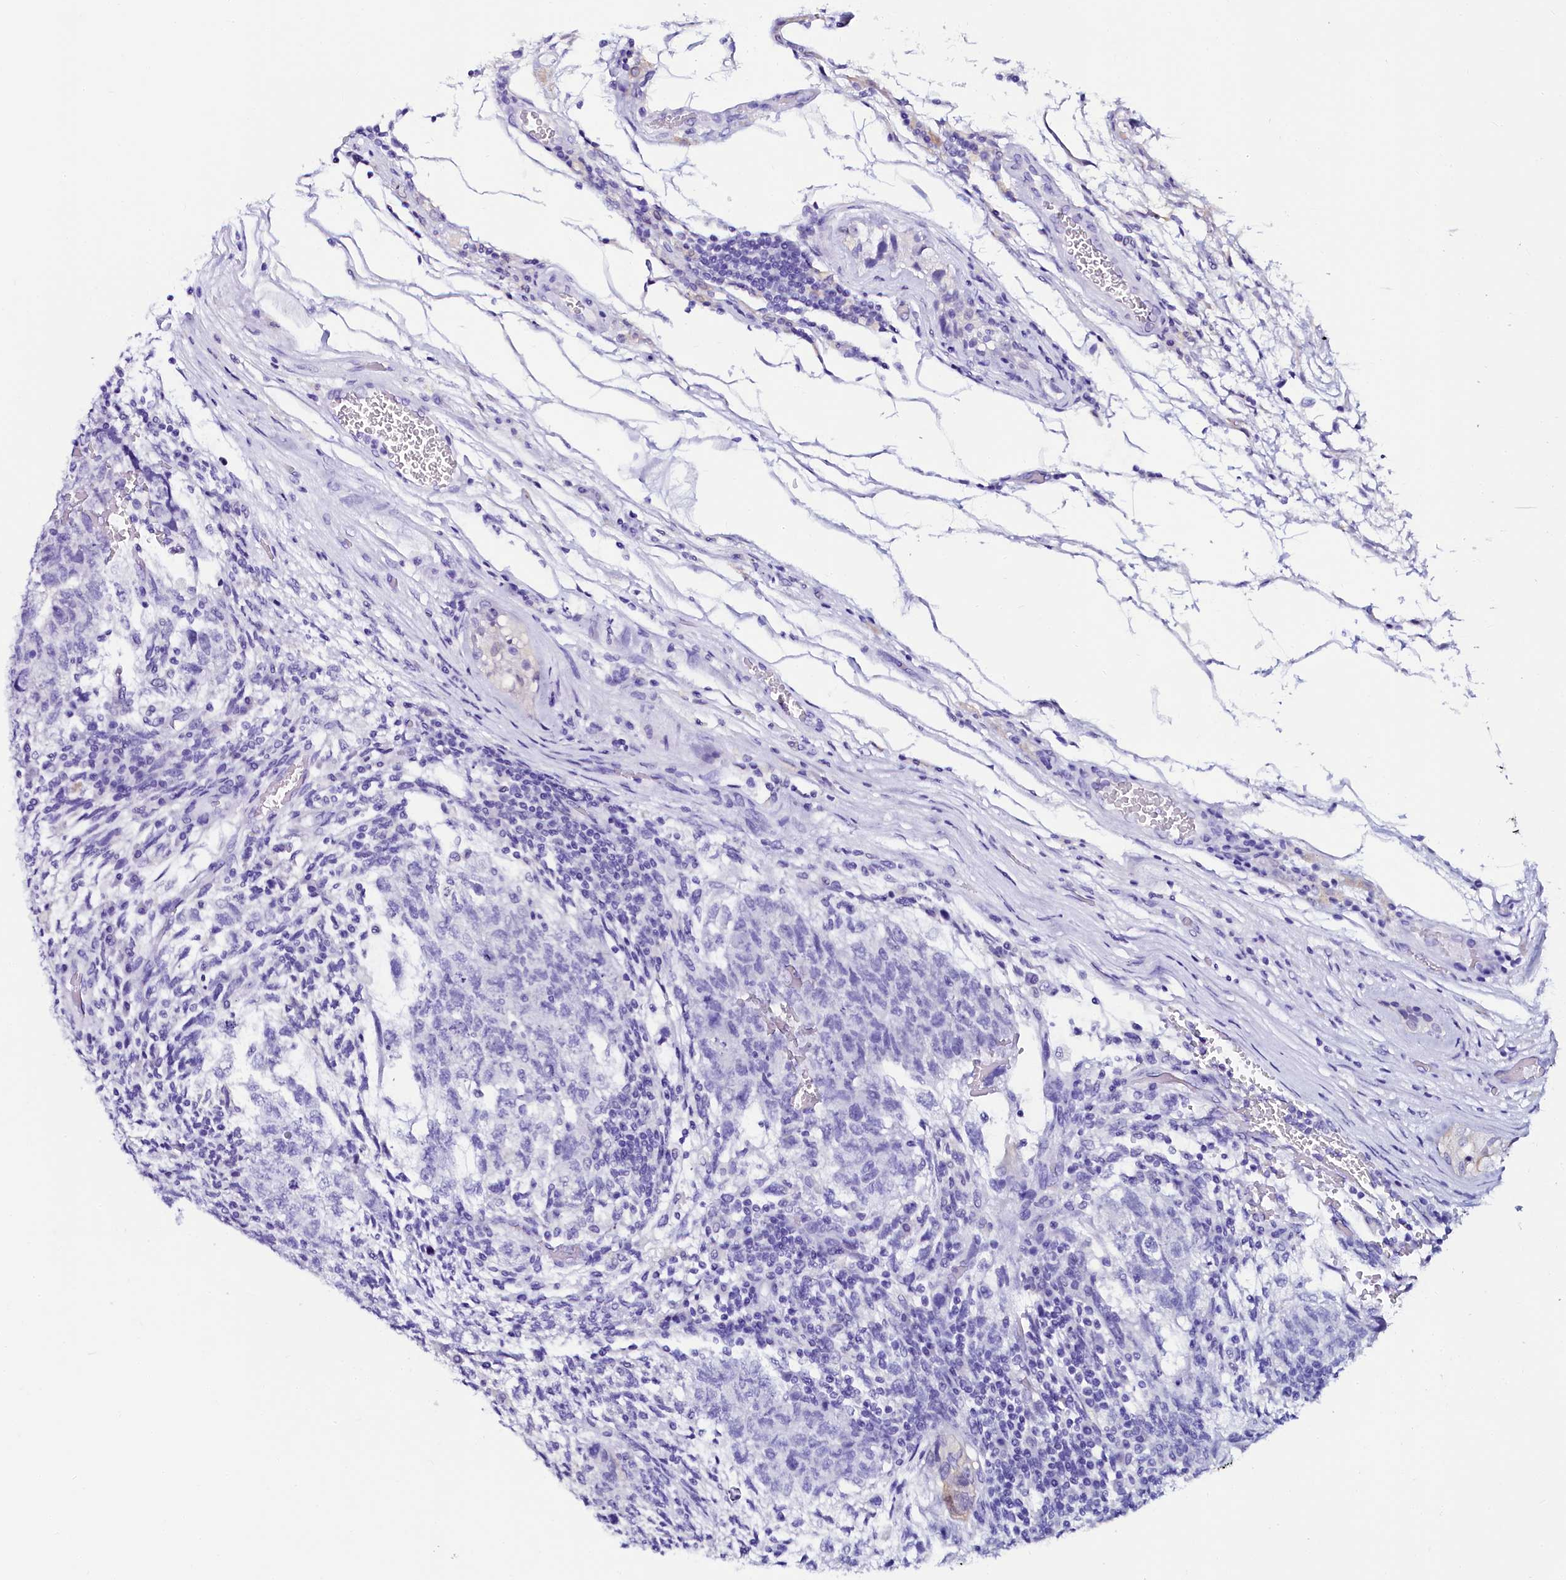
{"staining": {"intensity": "negative", "quantity": "none", "location": "none"}, "tissue": "testis cancer", "cell_type": "Tumor cells", "image_type": "cancer", "snomed": [{"axis": "morphology", "description": "Normal tissue, NOS"}, {"axis": "morphology", "description": "Carcinoma, Embryonal, NOS"}, {"axis": "topography", "description": "Testis"}], "caption": "High magnification brightfield microscopy of testis cancer (embryonal carcinoma) stained with DAB (3,3'-diaminobenzidine) (brown) and counterstained with hematoxylin (blue): tumor cells show no significant staining.", "gene": "SORD", "patient": {"sex": "male", "age": 36}}